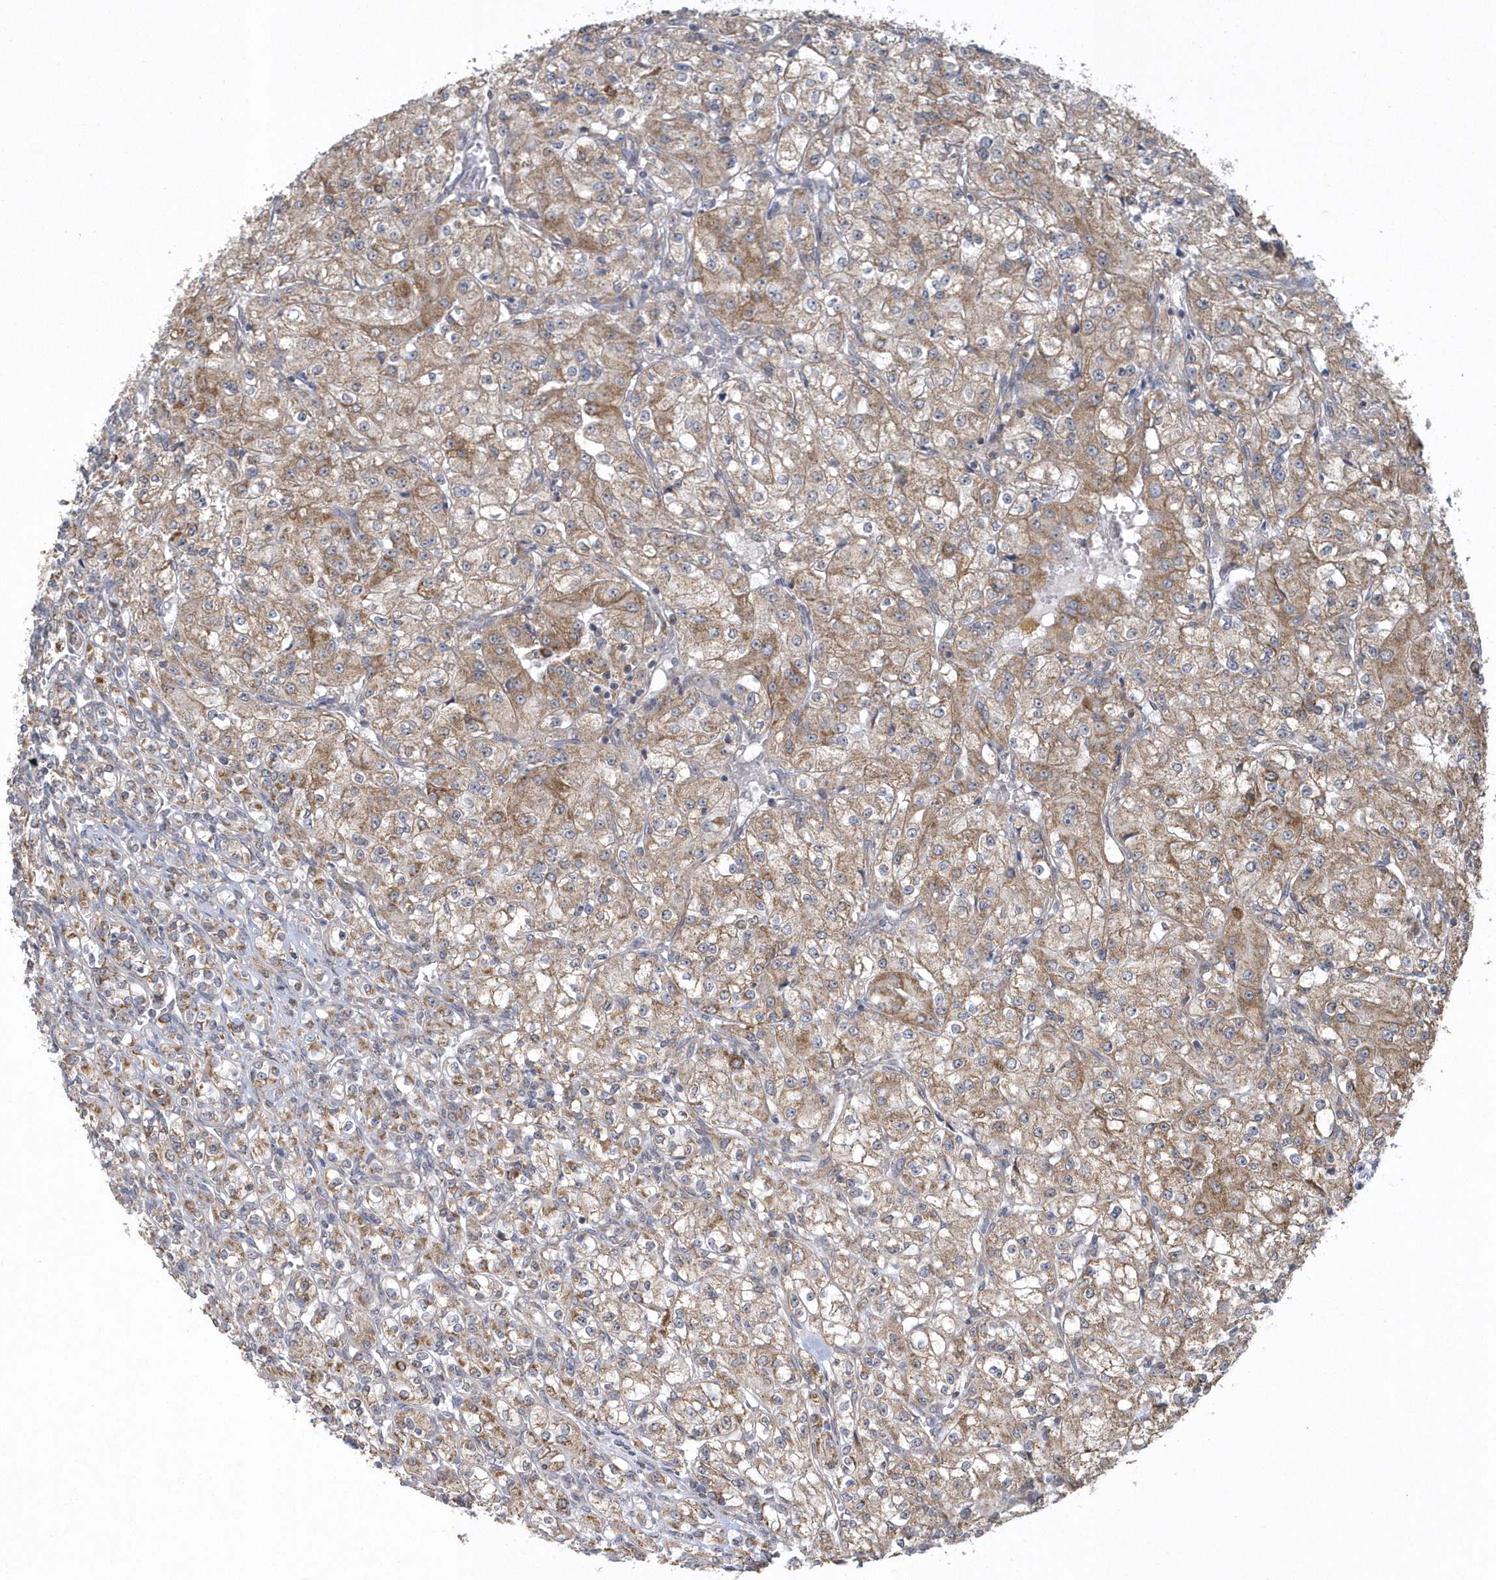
{"staining": {"intensity": "moderate", "quantity": ">75%", "location": "cytoplasmic/membranous"}, "tissue": "renal cancer", "cell_type": "Tumor cells", "image_type": "cancer", "snomed": [{"axis": "morphology", "description": "Adenocarcinoma, NOS"}, {"axis": "topography", "description": "Kidney"}], "caption": "Immunohistochemical staining of renal adenocarcinoma demonstrates medium levels of moderate cytoplasmic/membranous positivity in about >75% of tumor cells.", "gene": "SLX9", "patient": {"sex": "male", "age": 77}}